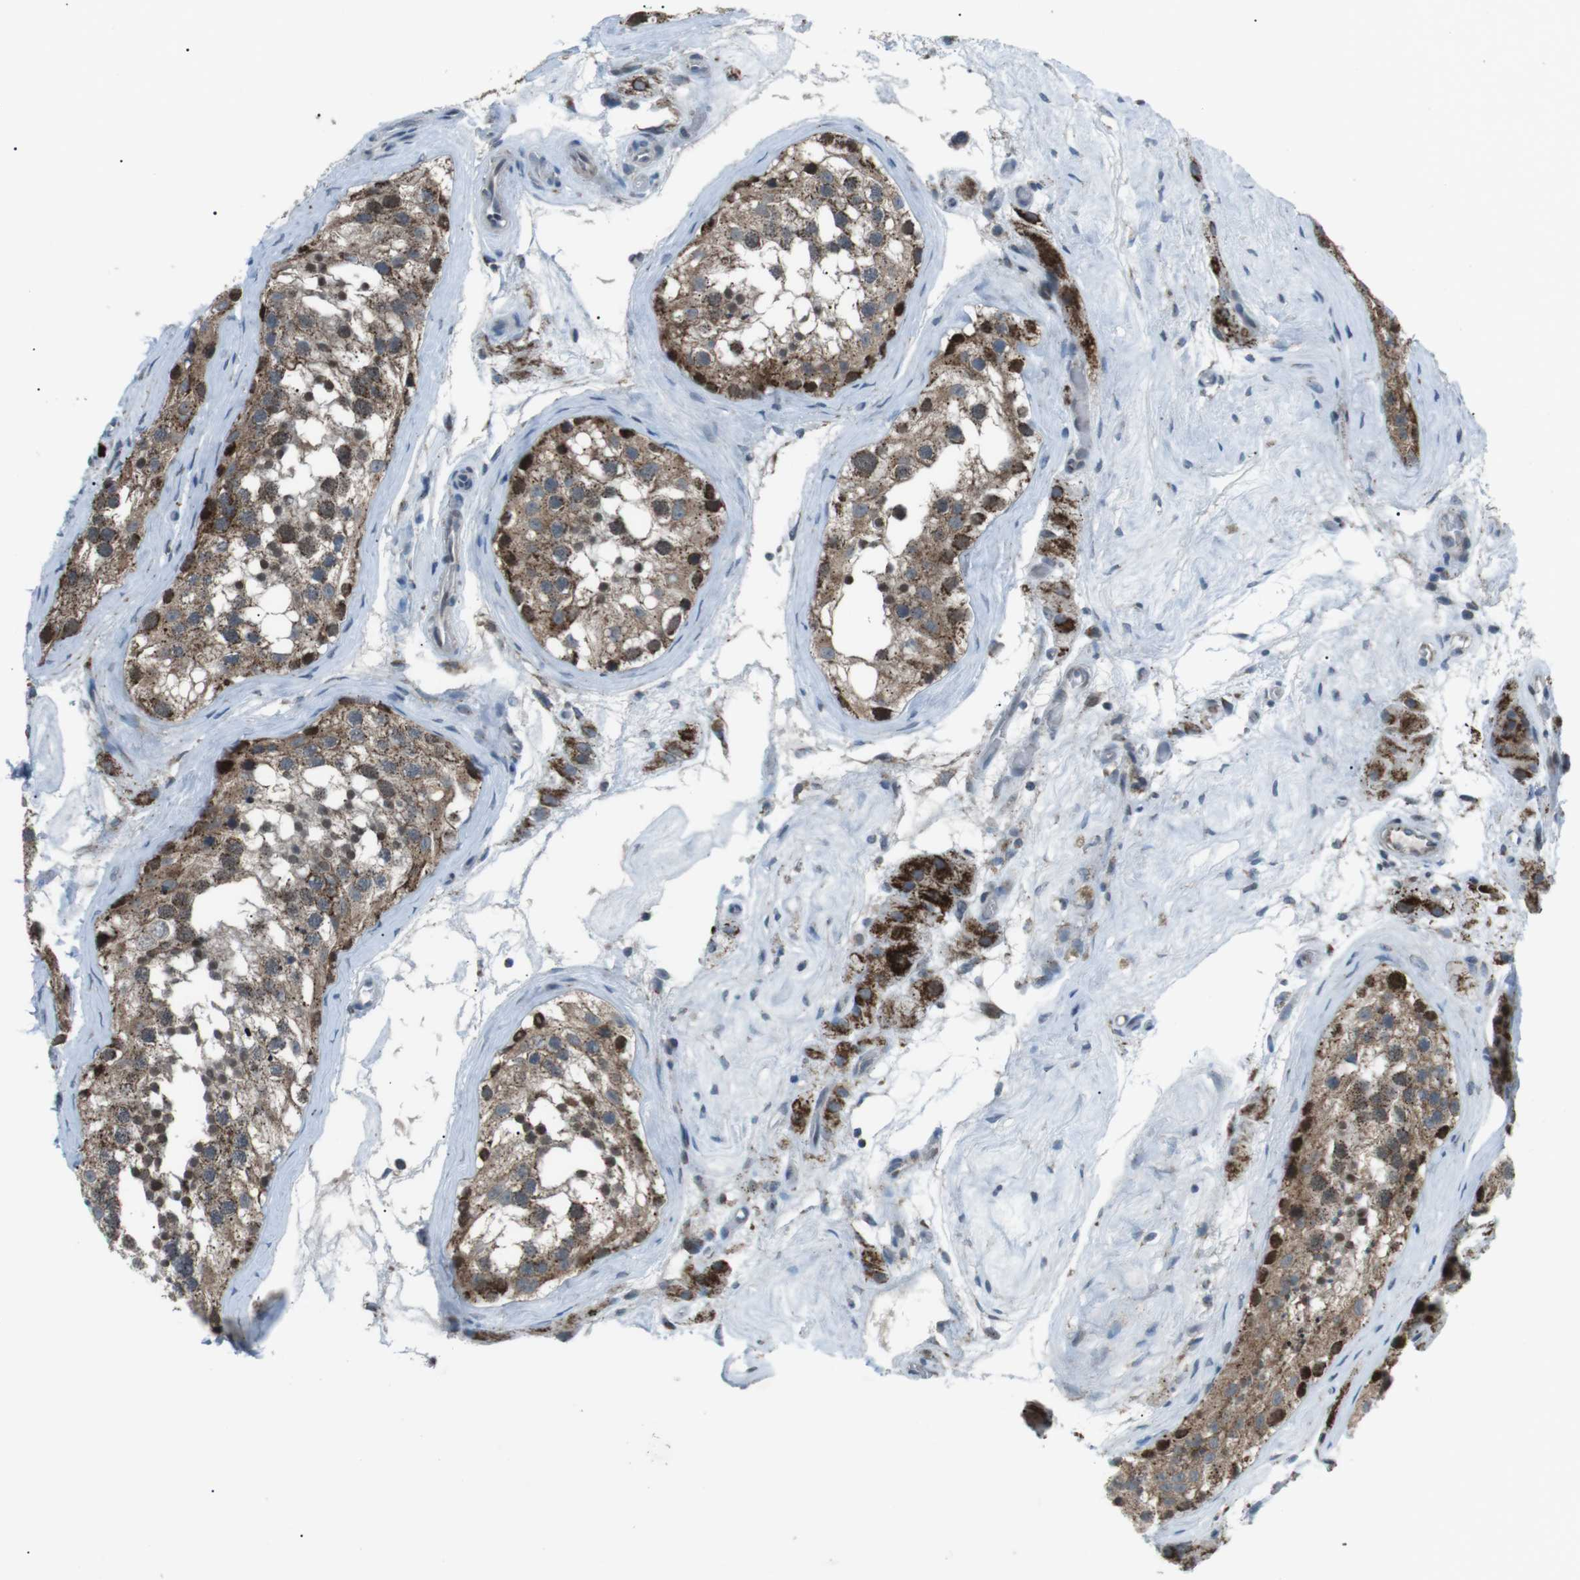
{"staining": {"intensity": "strong", "quantity": "25%-75%", "location": "cytoplasmic/membranous,nuclear"}, "tissue": "testis", "cell_type": "Cells in seminiferous ducts", "image_type": "normal", "snomed": [{"axis": "morphology", "description": "Normal tissue, NOS"}, {"axis": "morphology", "description": "Seminoma, NOS"}, {"axis": "topography", "description": "Testis"}], "caption": "Immunohistochemical staining of normal human testis reveals high levels of strong cytoplasmic/membranous,nuclear staining in about 25%-75% of cells in seminiferous ducts.", "gene": "ARID5B", "patient": {"sex": "male", "age": 71}}